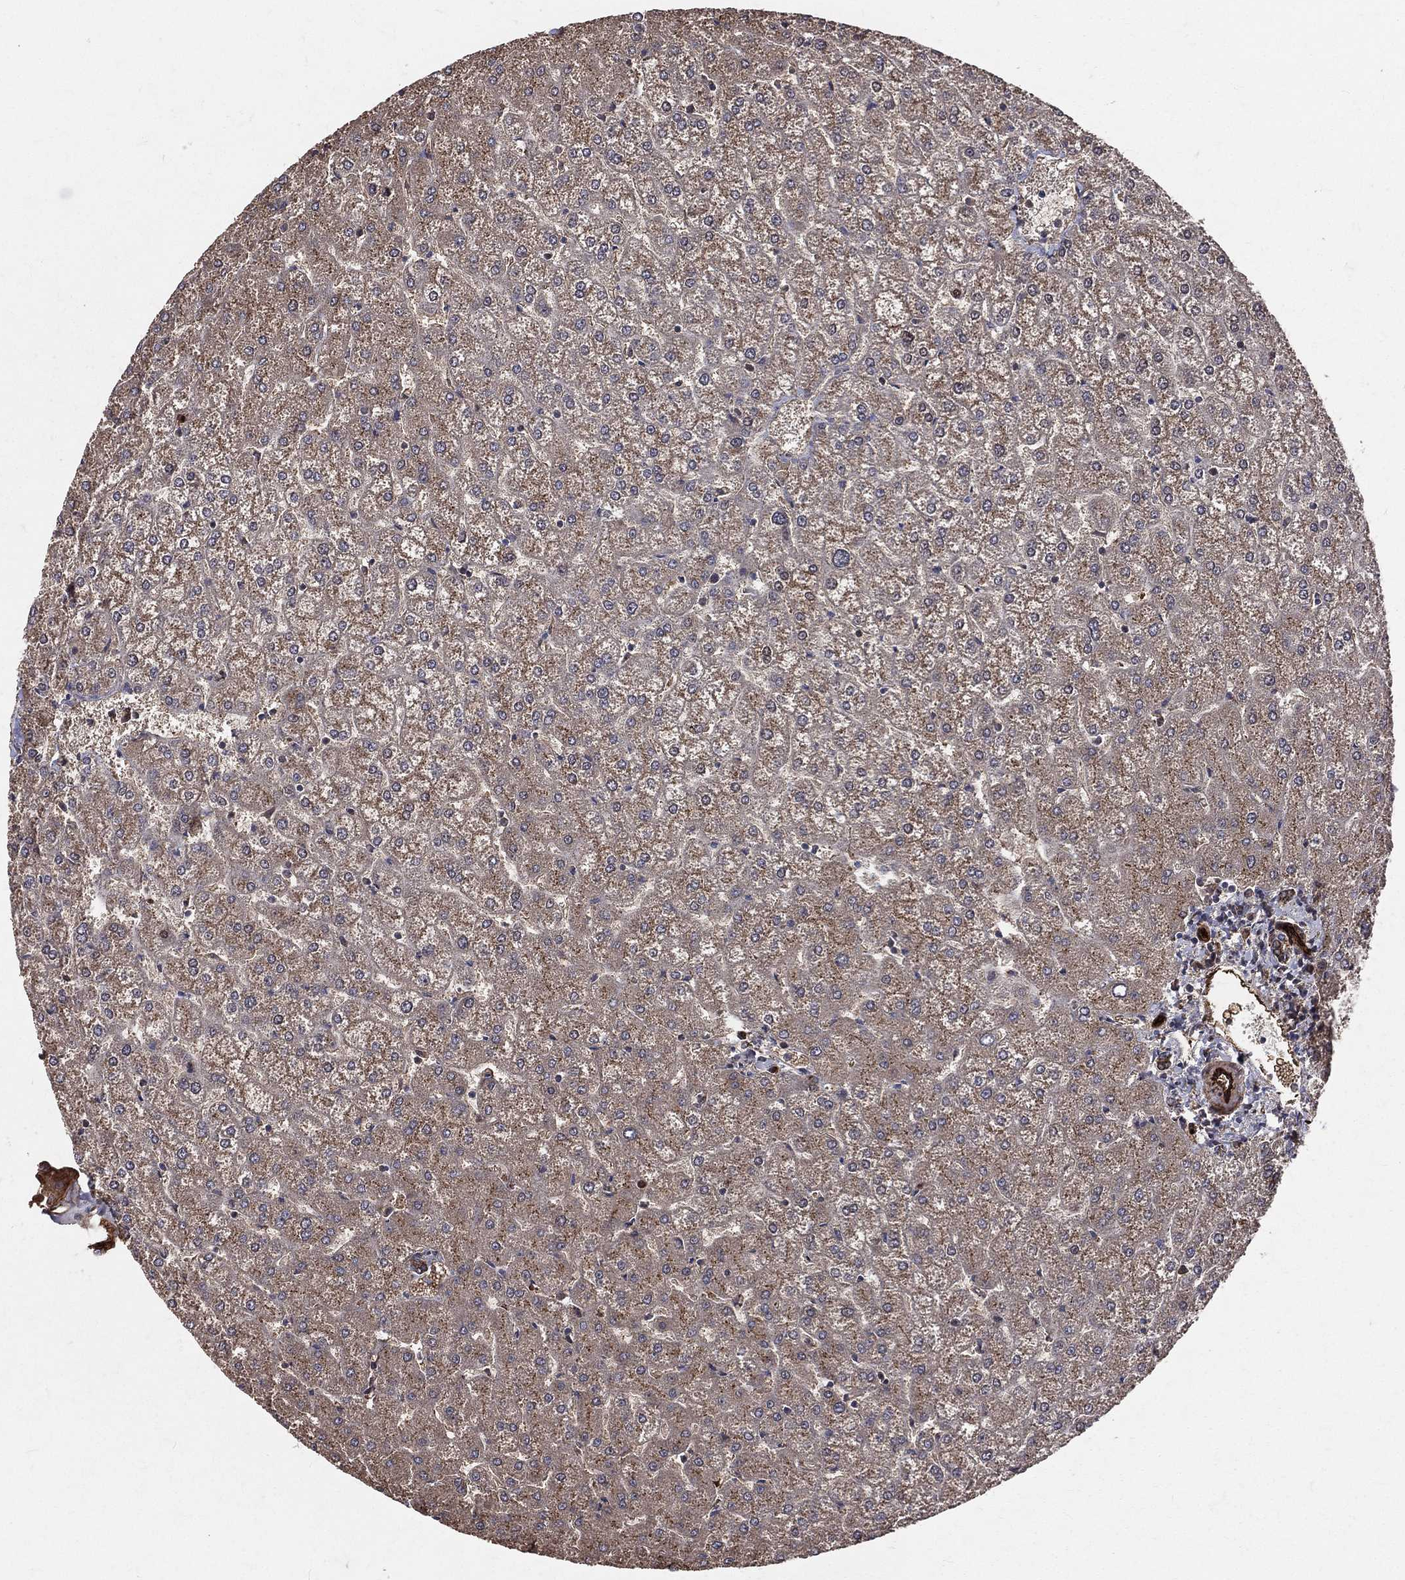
{"staining": {"intensity": "moderate", "quantity": ">75%", "location": "cytoplasmic/membranous"}, "tissue": "liver", "cell_type": "Cholangiocytes", "image_type": "normal", "snomed": [{"axis": "morphology", "description": "Normal tissue, NOS"}, {"axis": "topography", "description": "Liver"}], "caption": "Protein staining of normal liver exhibits moderate cytoplasmic/membranous staining in about >75% of cholangiocytes.", "gene": "ENTPD1", "patient": {"sex": "female", "age": 32}}